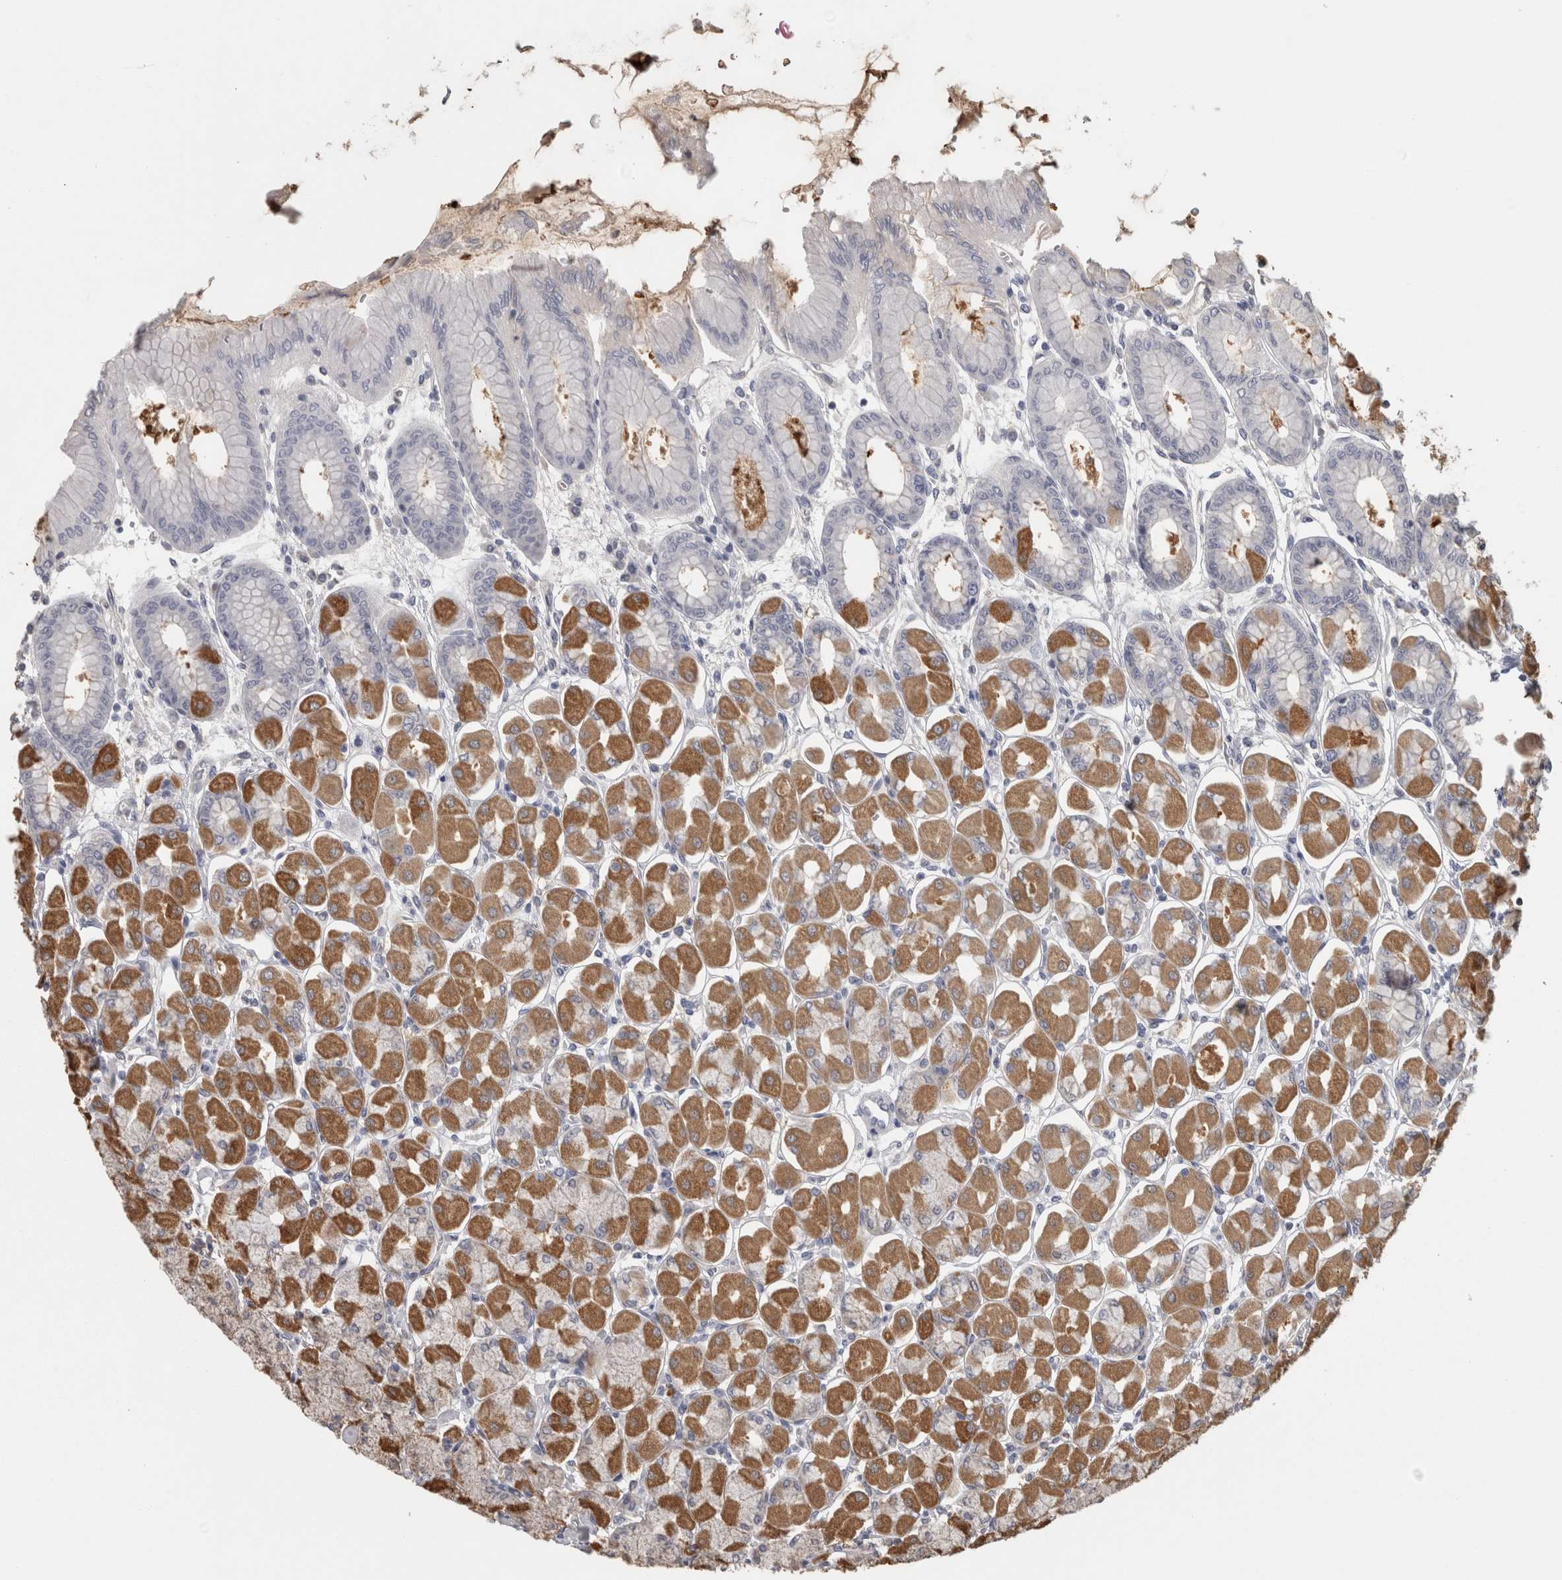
{"staining": {"intensity": "strong", "quantity": "25%-75%", "location": "cytoplasmic/membranous"}, "tissue": "stomach", "cell_type": "Glandular cells", "image_type": "normal", "snomed": [{"axis": "morphology", "description": "Normal tissue, NOS"}, {"axis": "topography", "description": "Stomach, upper"}], "caption": "Immunohistochemical staining of unremarkable human stomach exhibits high levels of strong cytoplasmic/membranous staining in about 25%-75% of glandular cells. (DAB IHC with brightfield microscopy, high magnification).", "gene": "TCAP", "patient": {"sex": "female", "age": 56}}